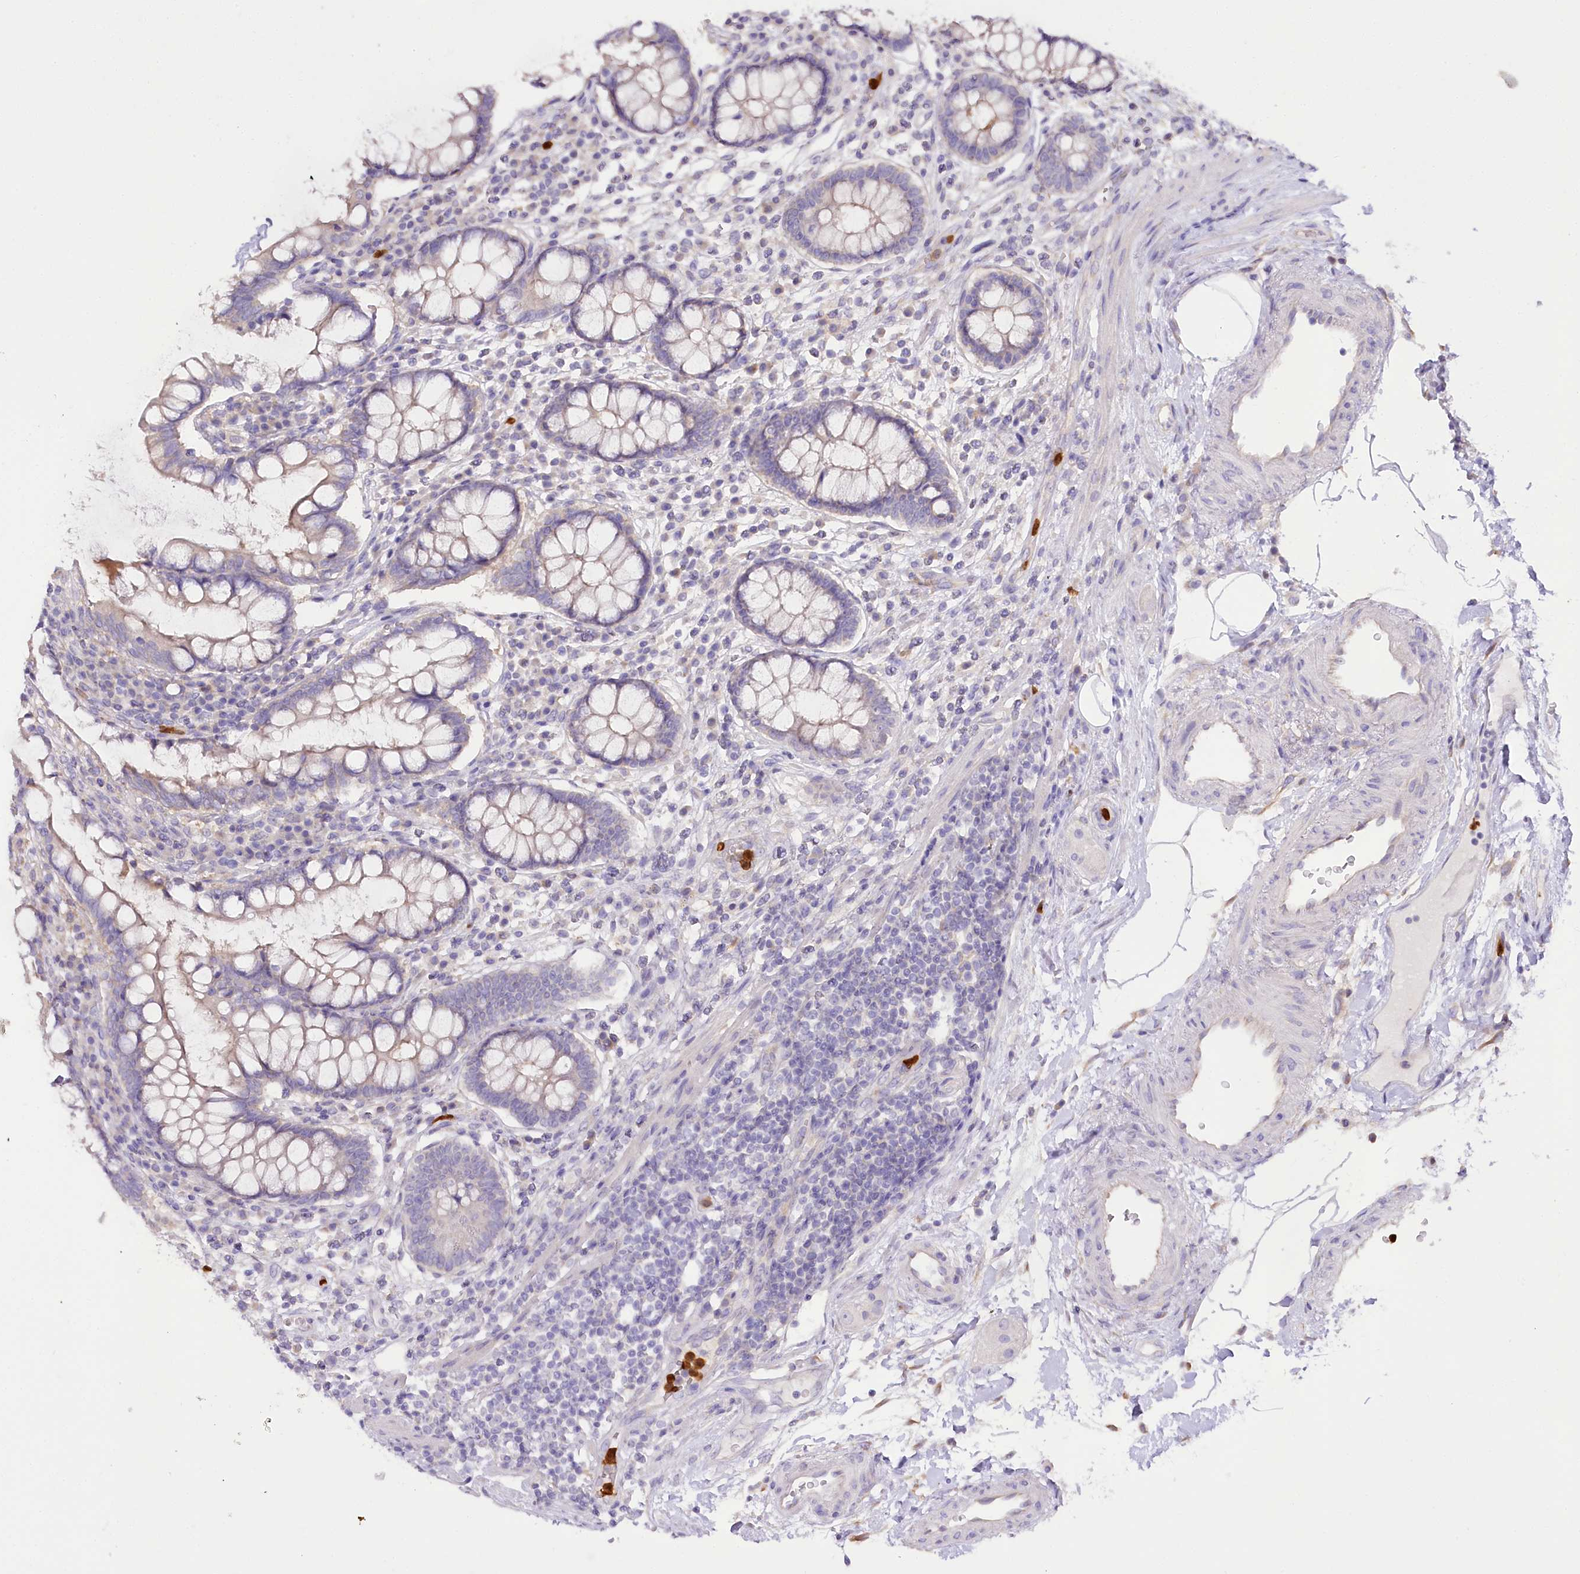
{"staining": {"intensity": "negative", "quantity": "none", "location": "none"}, "tissue": "colon", "cell_type": "Endothelial cells", "image_type": "normal", "snomed": [{"axis": "morphology", "description": "Normal tissue, NOS"}, {"axis": "topography", "description": "Colon"}], "caption": "Immunohistochemical staining of unremarkable colon exhibits no significant positivity in endothelial cells. (Brightfield microscopy of DAB immunohistochemistry (IHC) at high magnification).", "gene": "DPYD", "patient": {"sex": "female", "age": 79}}